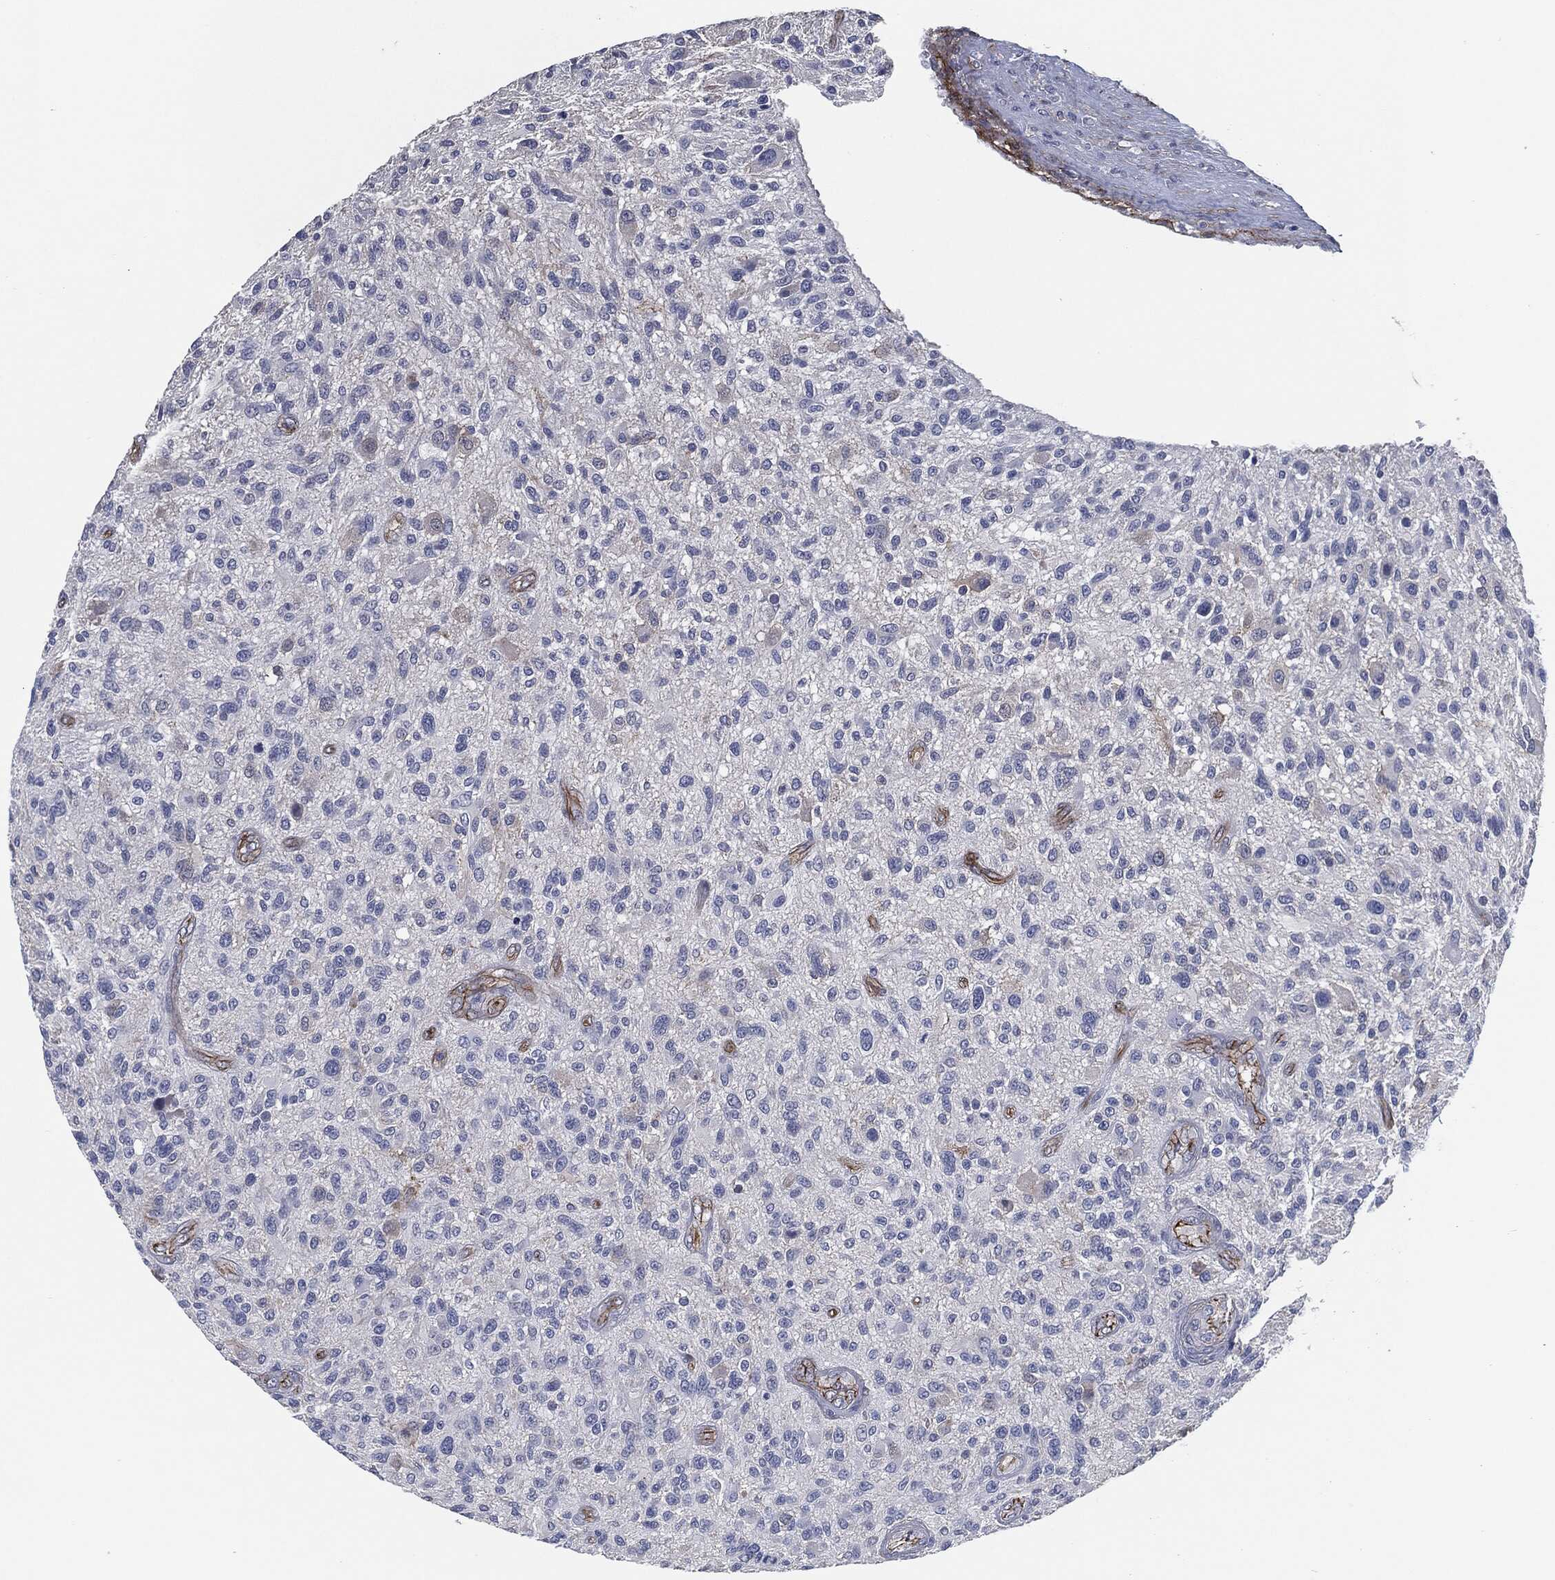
{"staining": {"intensity": "negative", "quantity": "none", "location": "none"}, "tissue": "glioma", "cell_type": "Tumor cells", "image_type": "cancer", "snomed": [{"axis": "morphology", "description": "Glioma, malignant, High grade"}, {"axis": "topography", "description": "Brain"}], "caption": "Micrograph shows no protein staining in tumor cells of malignant glioma (high-grade) tissue. (DAB (3,3'-diaminobenzidine) immunohistochemistry with hematoxylin counter stain).", "gene": "SVIL", "patient": {"sex": "male", "age": 47}}